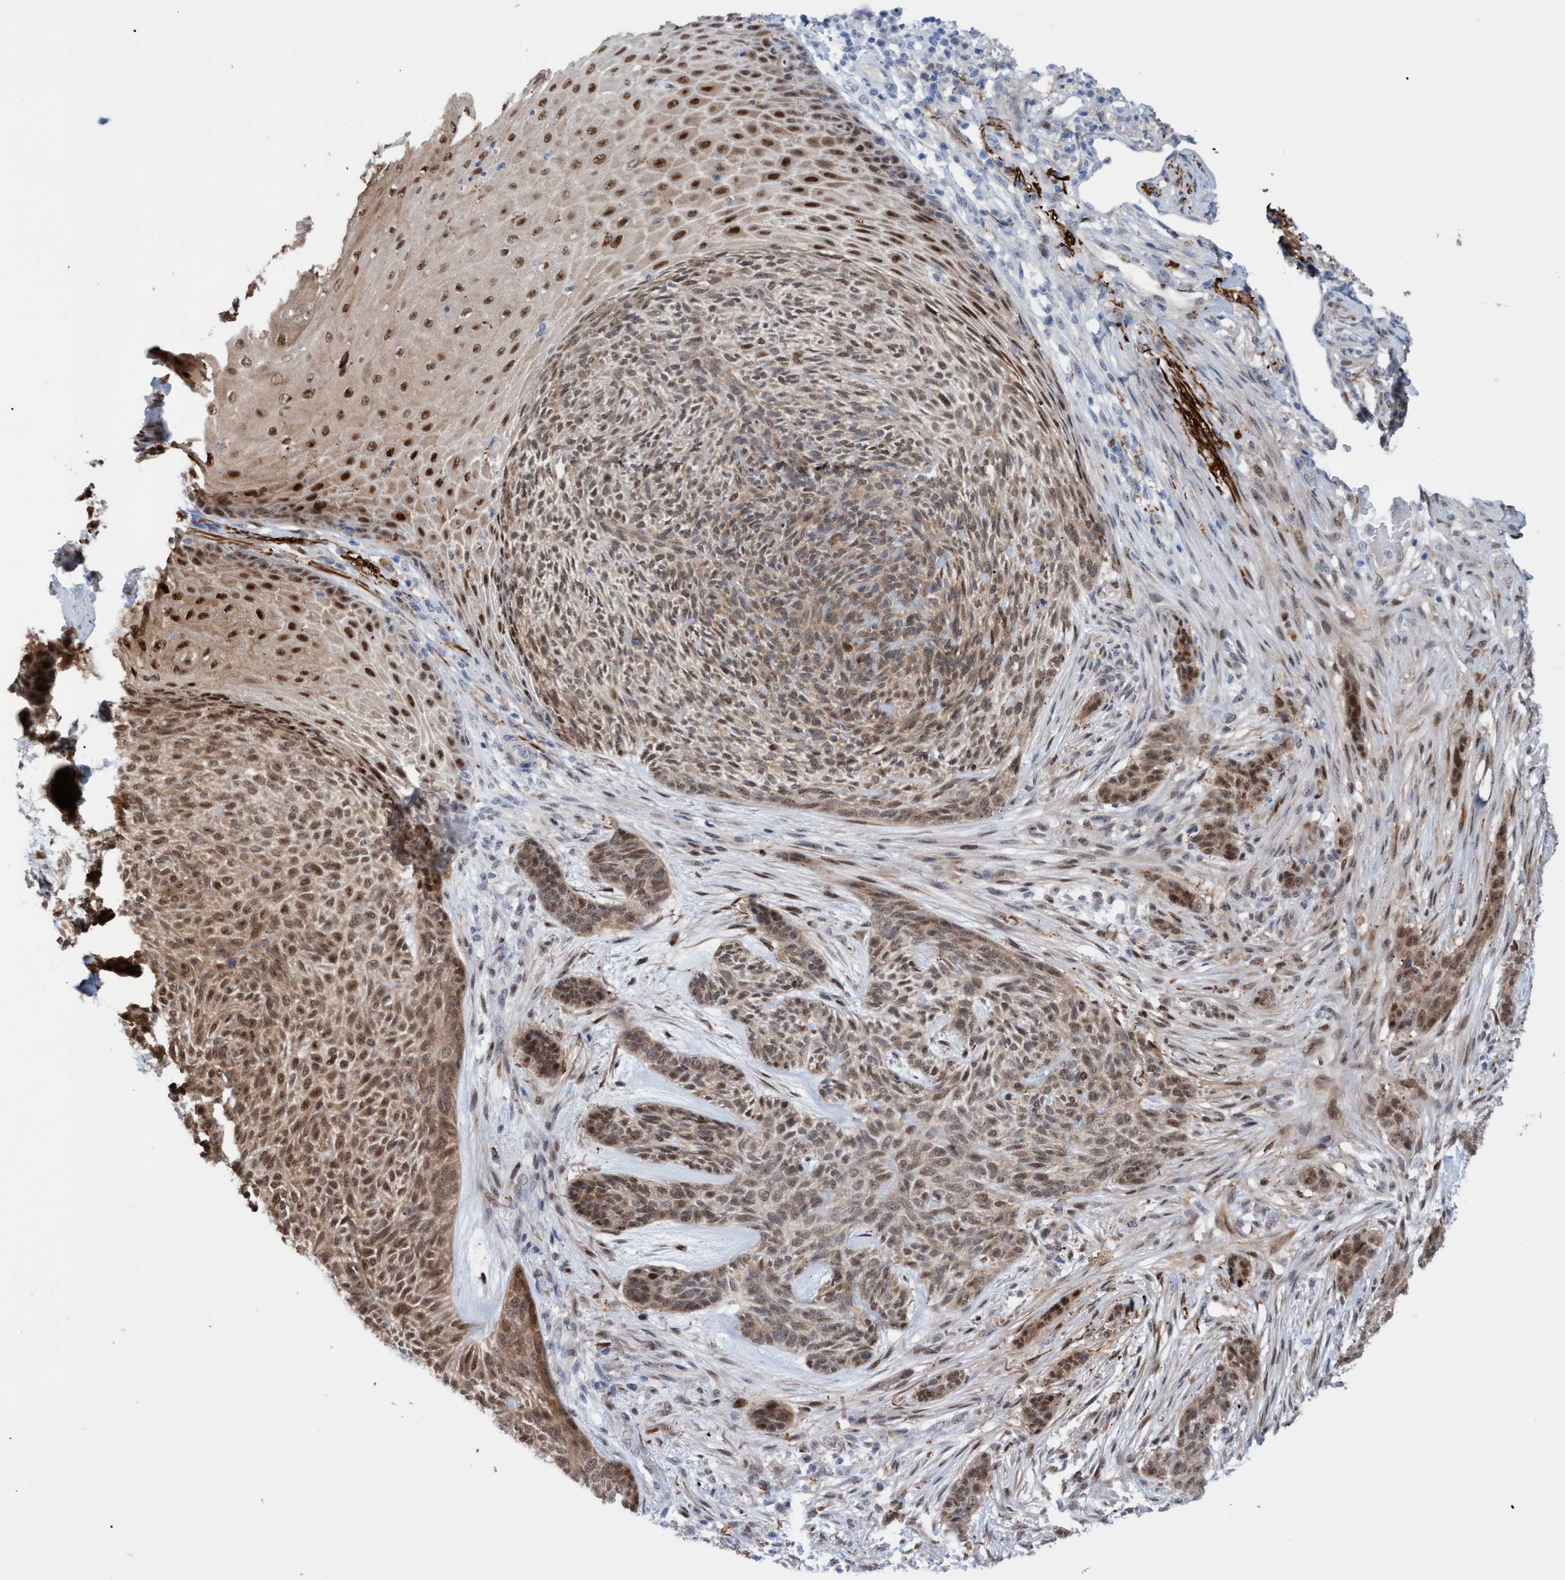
{"staining": {"intensity": "strong", "quantity": ">75%", "location": "cytoplasmic/membranous,nuclear"}, "tissue": "skin cancer", "cell_type": "Tumor cells", "image_type": "cancer", "snomed": [{"axis": "morphology", "description": "Basal cell carcinoma"}, {"axis": "topography", "description": "Skin"}], "caption": "IHC of human skin cancer shows high levels of strong cytoplasmic/membranous and nuclear positivity in approximately >75% of tumor cells. (DAB (3,3'-diaminobenzidine) IHC with brightfield microscopy, high magnification).", "gene": "PINX1", "patient": {"sex": "male", "age": 55}}